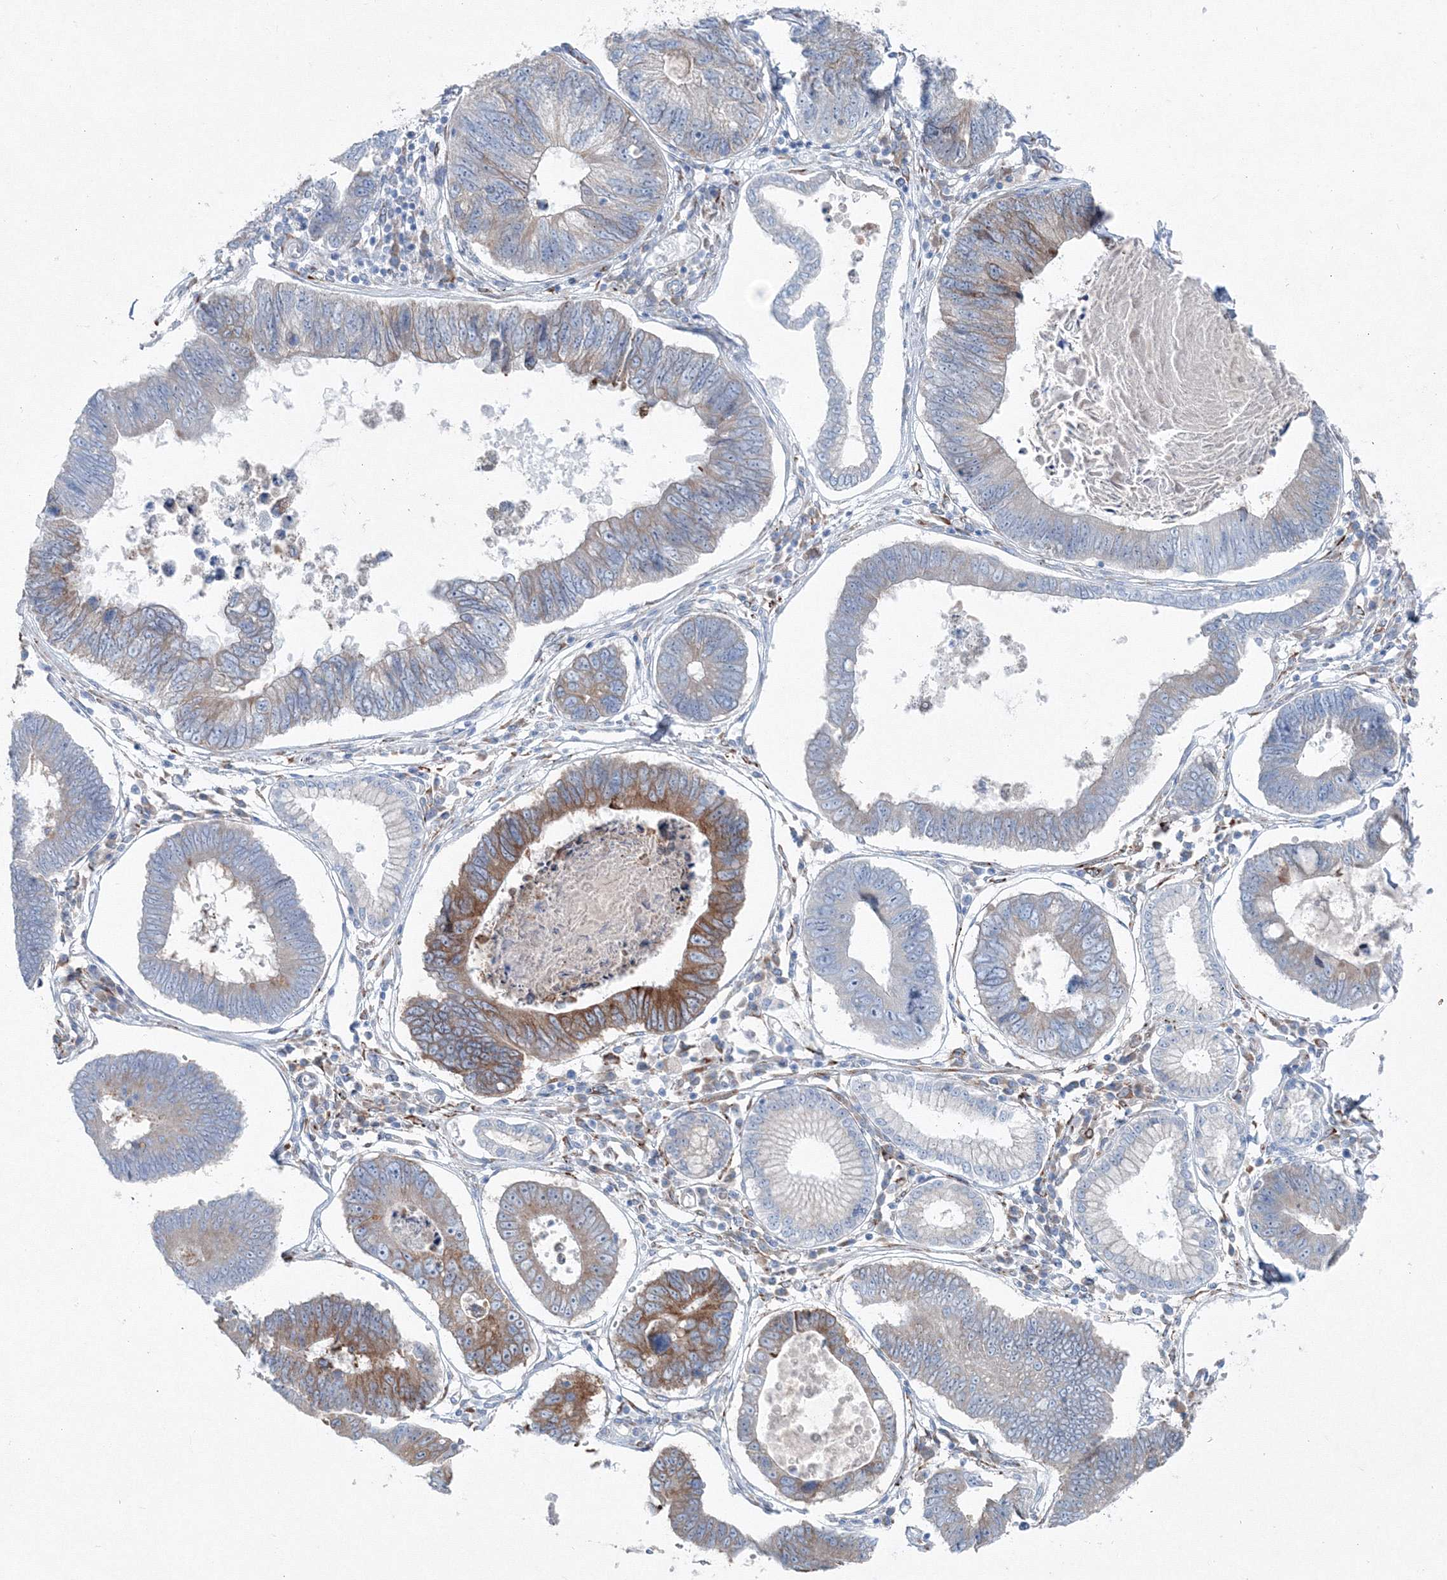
{"staining": {"intensity": "moderate", "quantity": "<25%", "location": "cytoplasmic/membranous"}, "tissue": "stomach cancer", "cell_type": "Tumor cells", "image_type": "cancer", "snomed": [{"axis": "morphology", "description": "Adenocarcinoma, NOS"}, {"axis": "topography", "description": "Stomach"}], "caption": "Stomach cancer (adenocarcinoma) stained for a protein shows moderate cytoplasmic/membranous positivity in tumor cells.", "gene": "RCN1", "patient": {"sex": "male", "age": 59}}